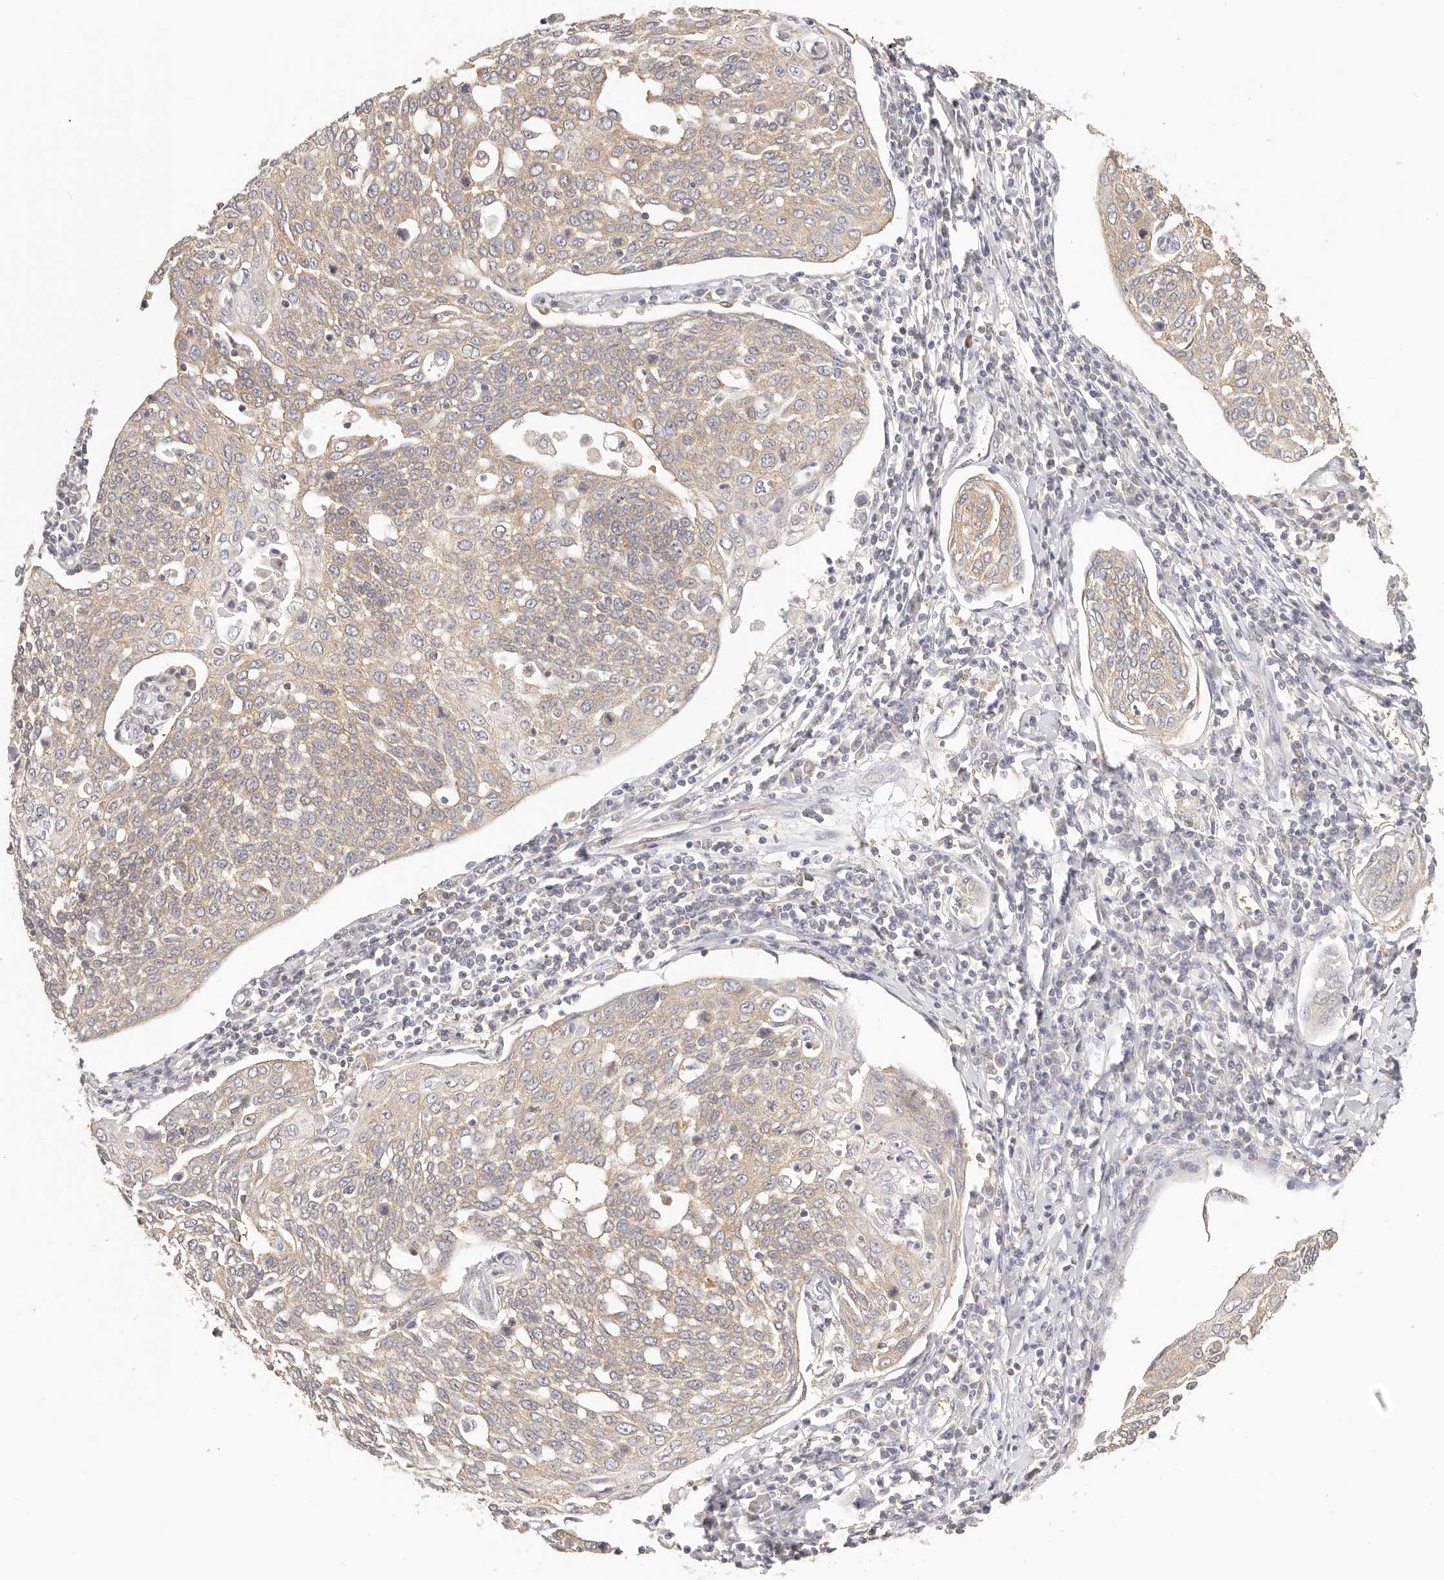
{"staining": {"intensity": "weak", "quantity": "25%-75%", "location": "cytoplasmic/membranous"}, "tissue": "cervical cancer", "cell_type": "Tumor cells", "image_type": "cancer", "snomed": [{"axis": "morphology", "description": "Squamous cell carcinoma, NOS"}, {"axis": "topography", "description": "Cervix"}], "caption": "Immunohistochemistry staining of cervical cancer, which displays low levels of weak cytoplasmic/membranous positivity in about 25%-75% of tumor cells indicating weak cytoplasmic/membranous protein staining. The staining was performed using DAB (brown) for protein detection and nuclei were counterstained in hematoxylin (blue).", "gene": "DTNBP1", "patient": {"sex": "female", "age": 34}}